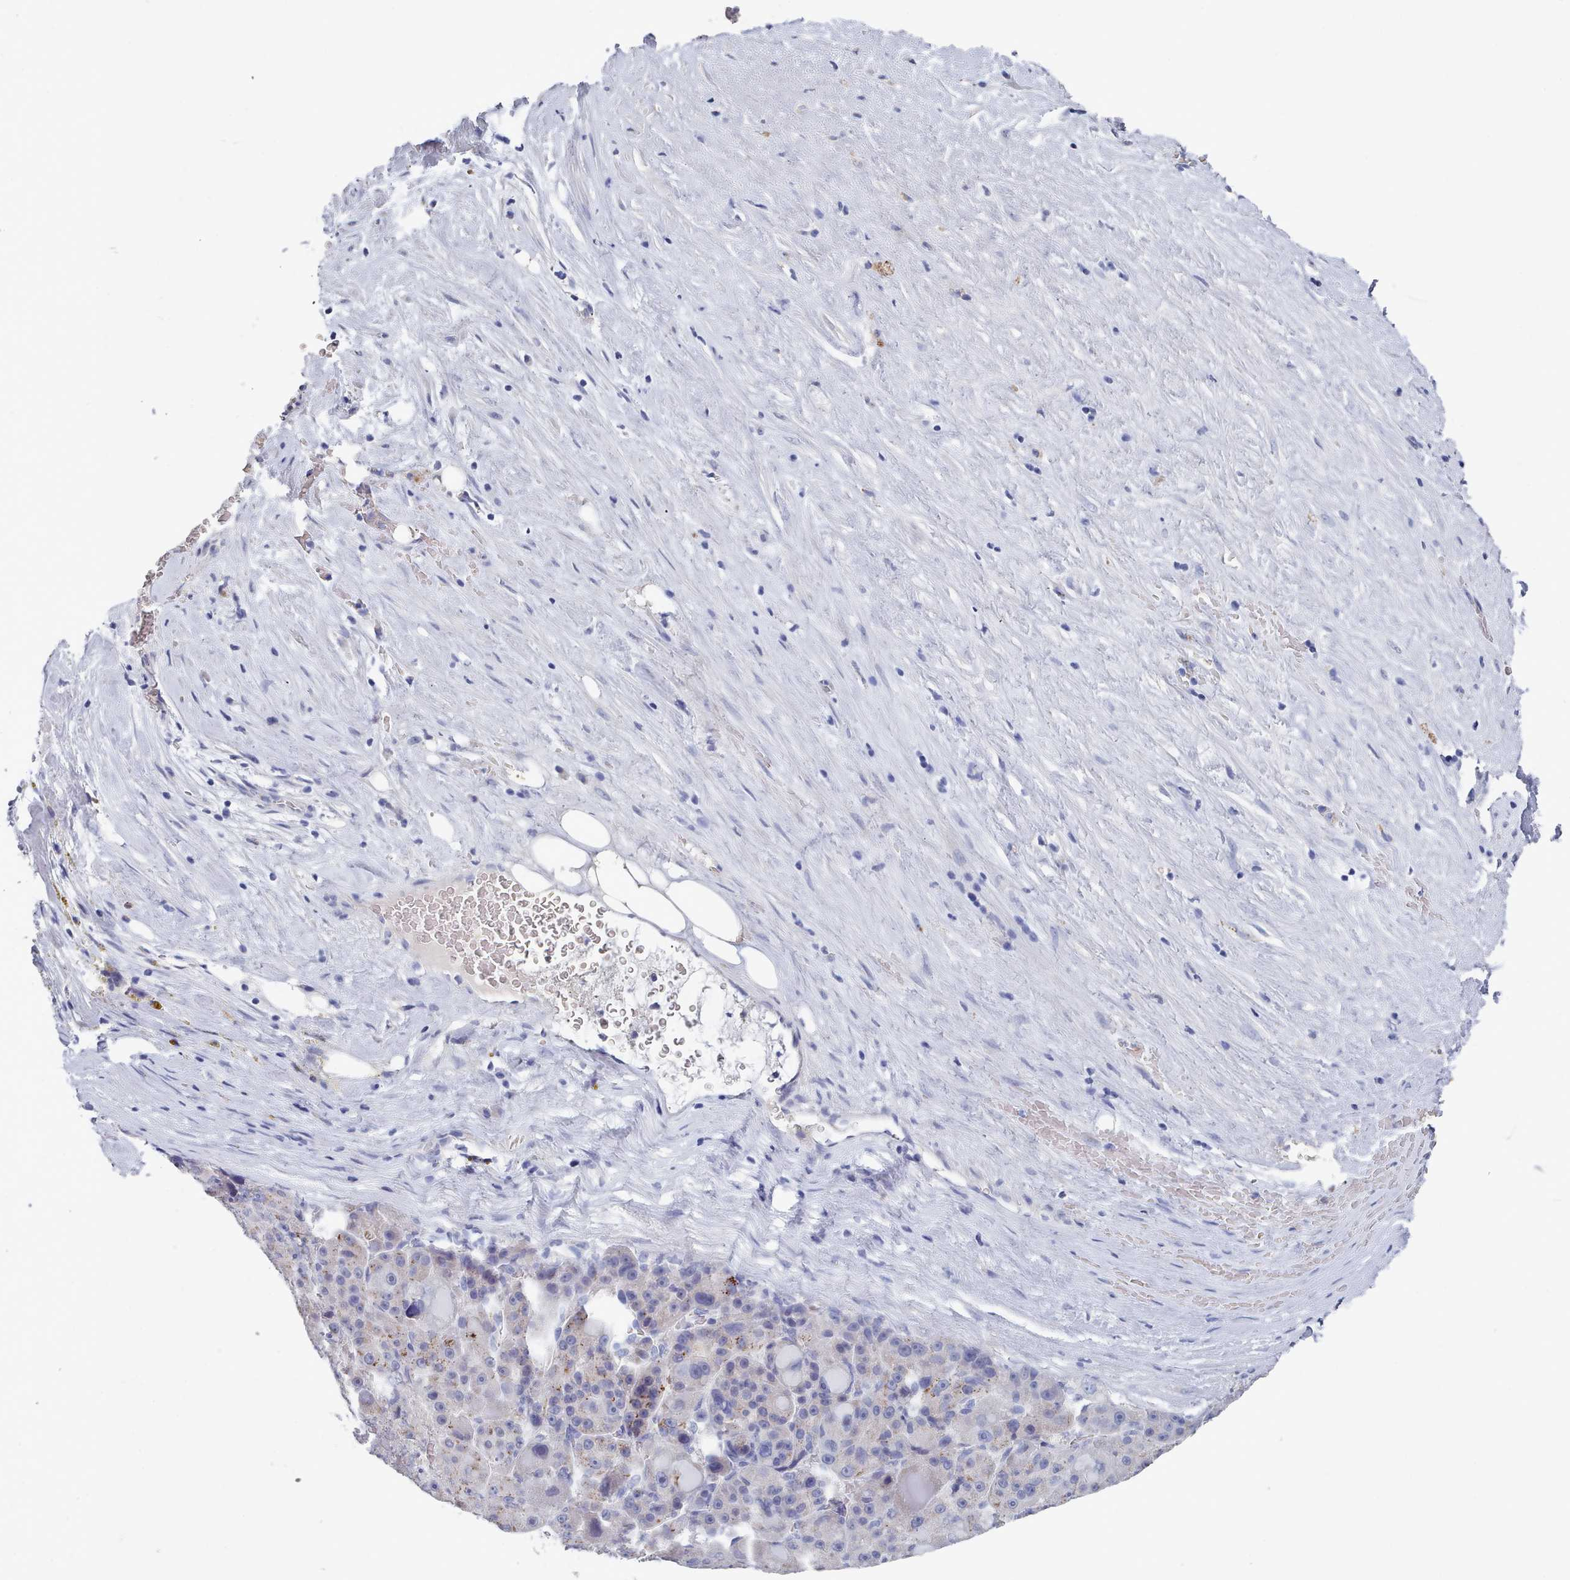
{"staining": {"intensity": "negative", "quantity": "none", "location": "none"}, "tissue": "liver cancer", "cell_type": "Tumor cells", "image_type": "cancer", "snomed": [{"axis": "morphology", "description": "Carcinoma, Hepatocellular, NOS"}, {"axis": "topography", "description": "Liver"}], "caption": "This is a photomicrograph of immunohistochemistry staining of liver cancer, which shows no staining in tumor cells.", "gene": "ACAD11", "patient": {"sex": "male", "age": 76}}